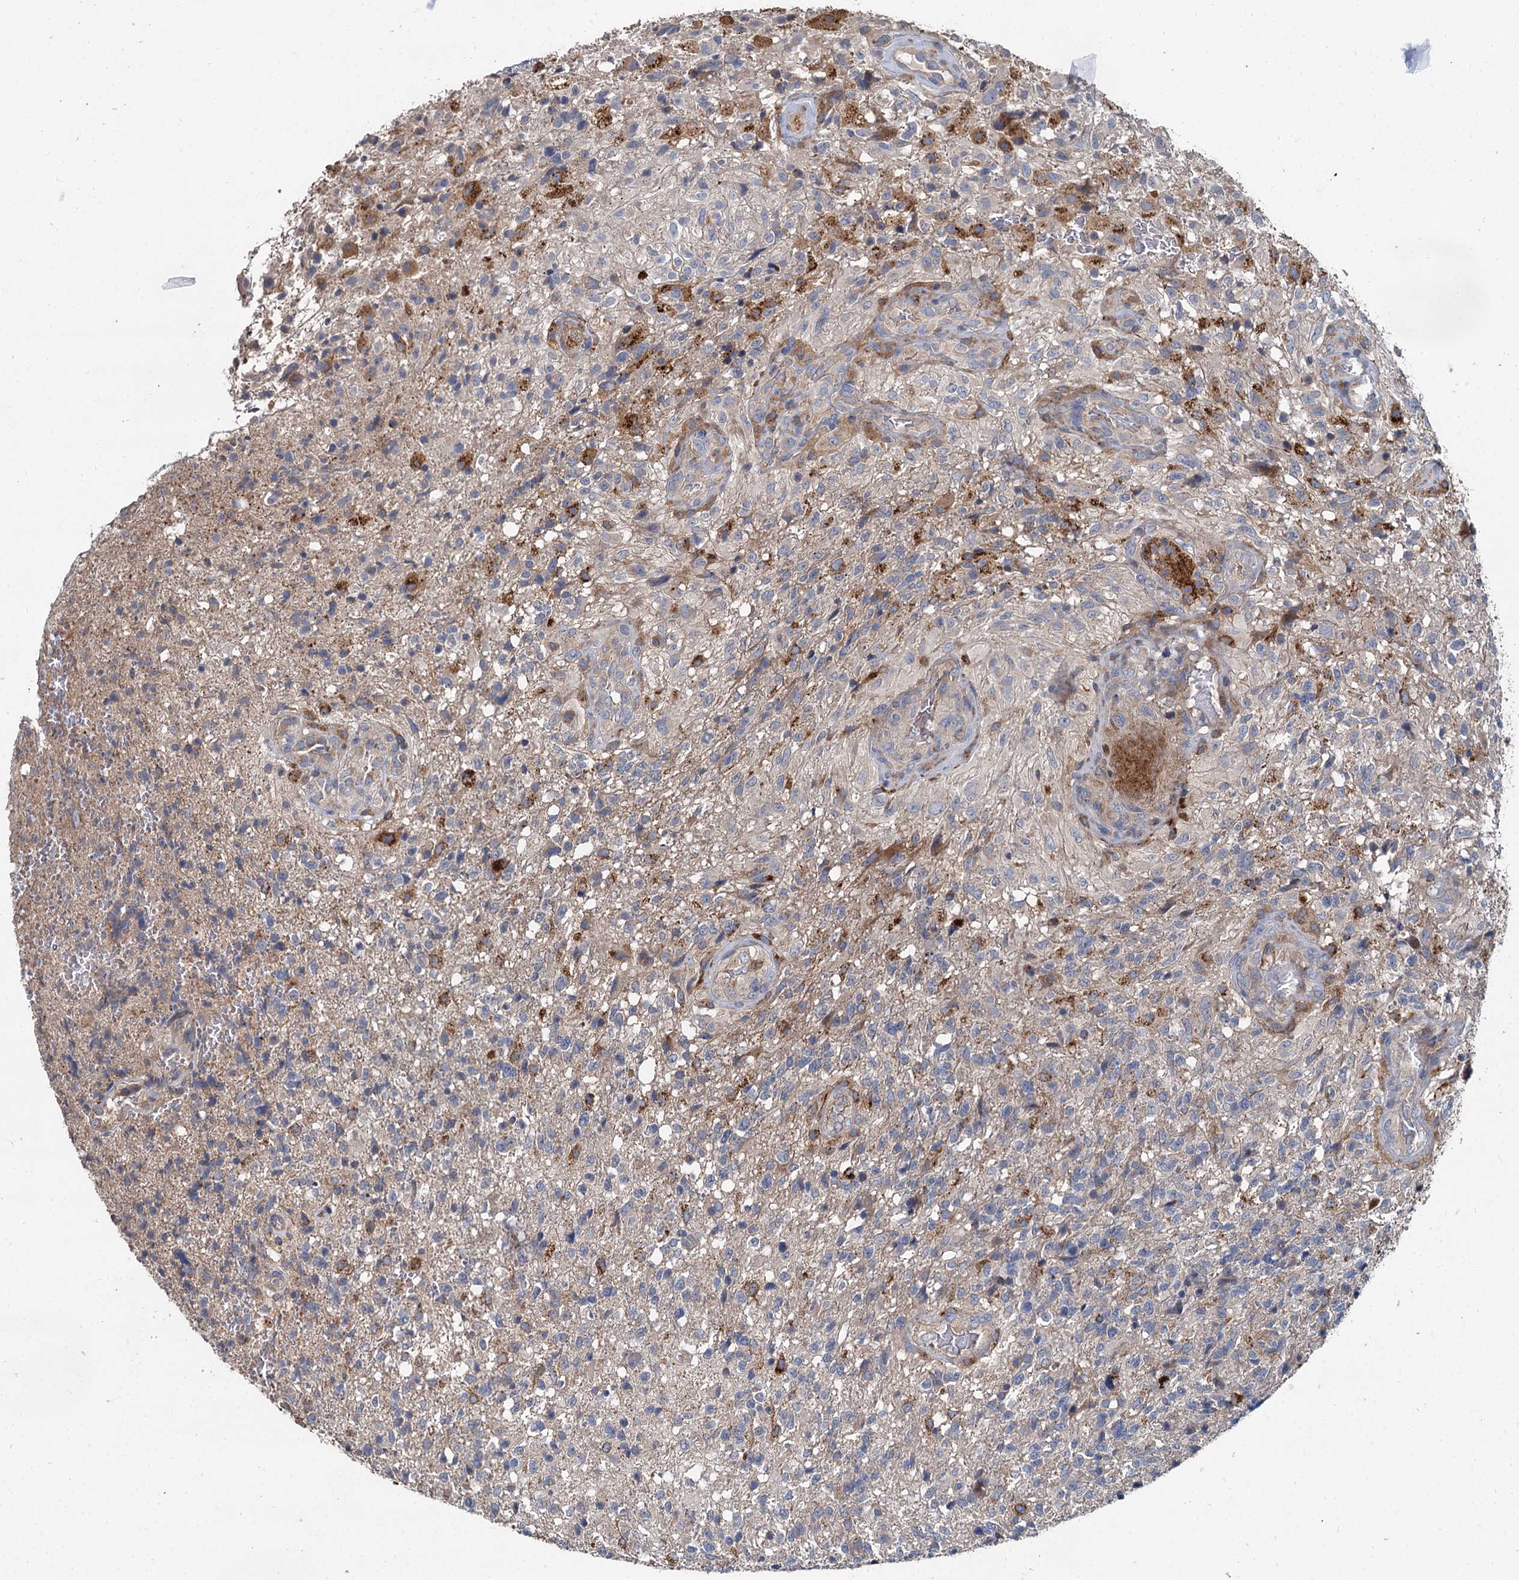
{"staining": {"intensity": "moderate", "quantity": "<25%", "location": "cytoplasmic/membranous"}, "tissue": "glioma", "cell_type": "Tumor cells", "image_type": "cancer", "snomed": [{"axis": "morphology", "description": "Glioma, malignant, High grade"}, {"axis": "topography", "description": "Brain"}], "caption": "Glioma stained with a brown dye reveals moderate cytoplasmic/membranous positive positivity in about <25% of tumor cells.", "gene": "SPRYD3", "patient": {"sex": "male", "age": 56}}